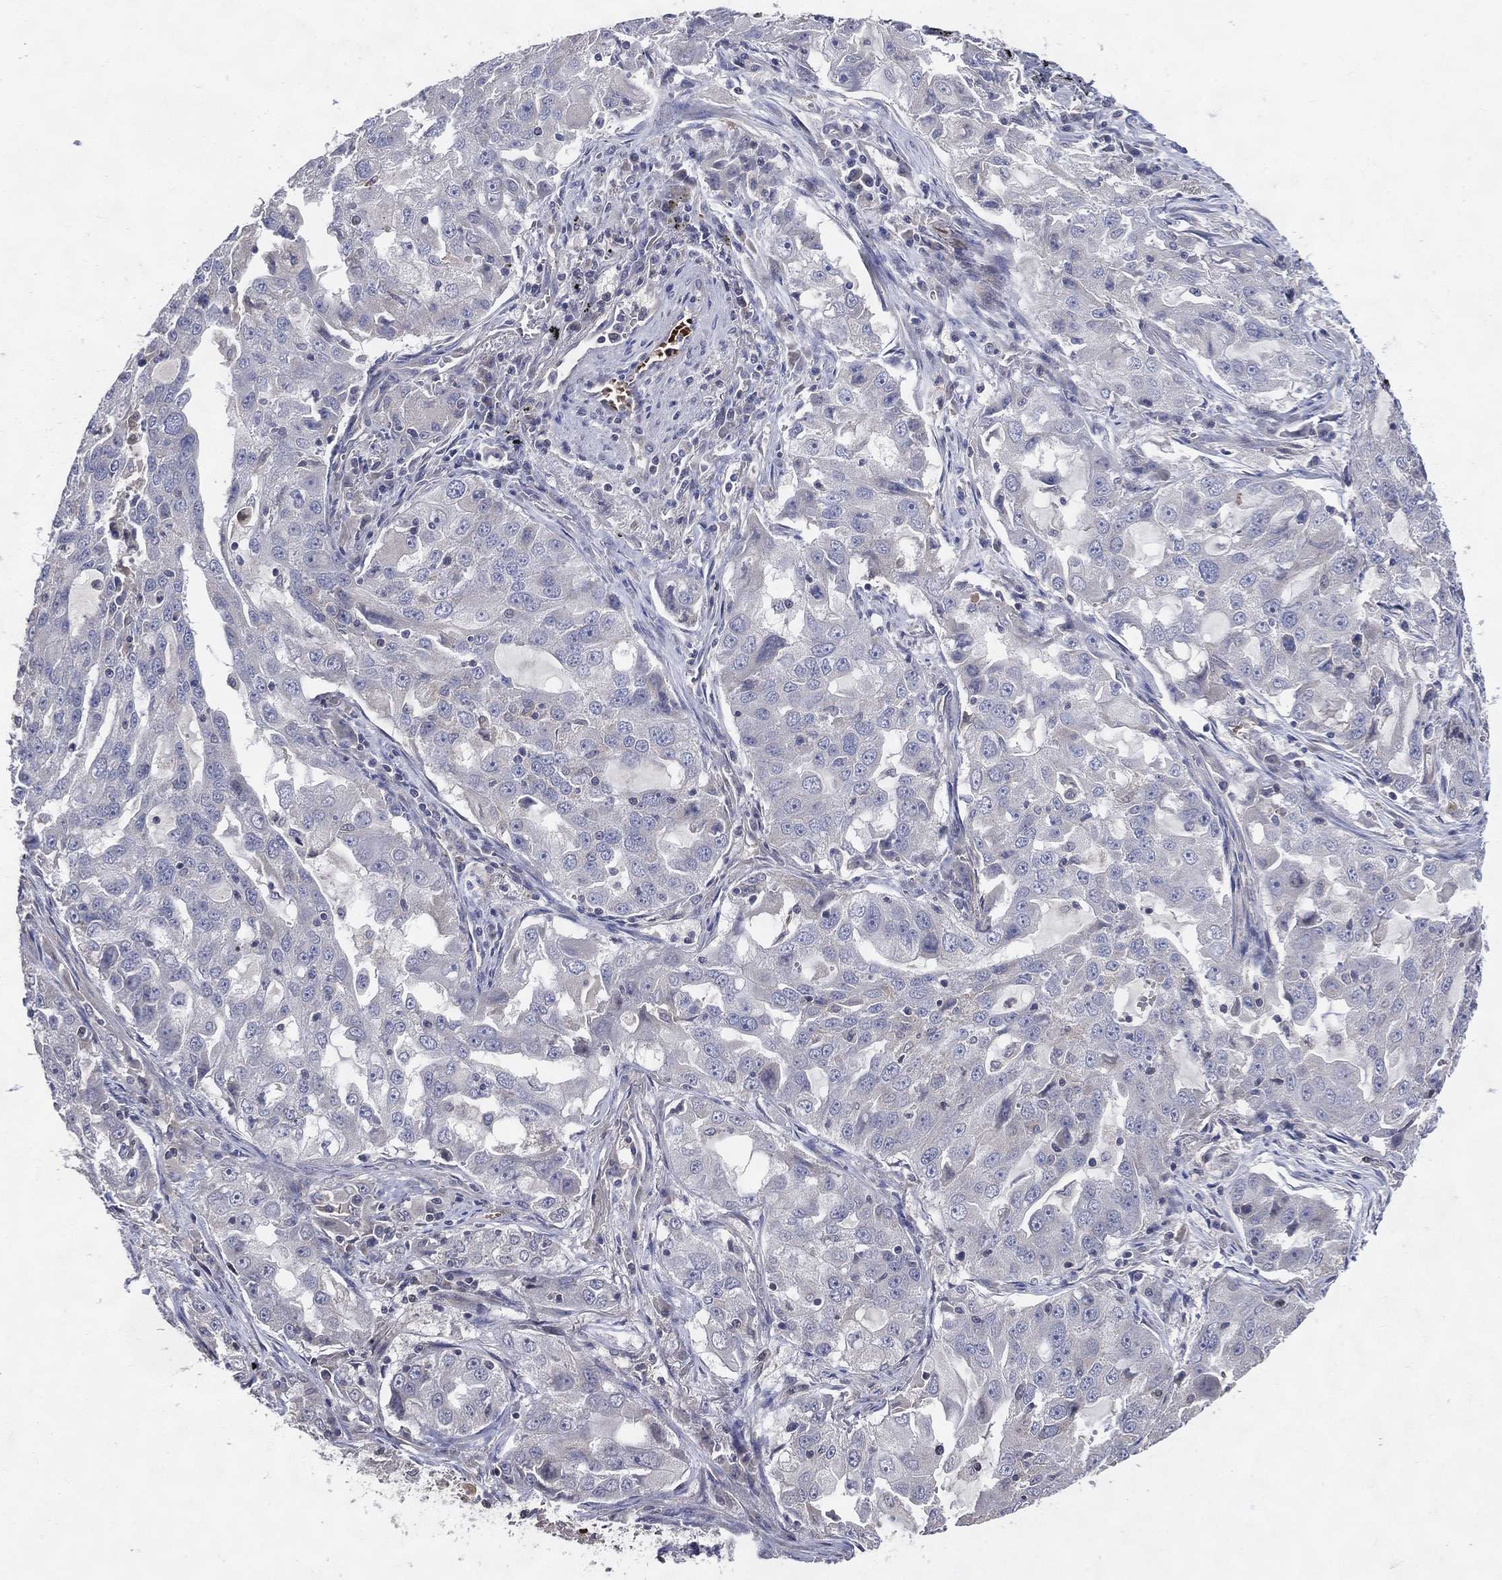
{"staining": {"intensity": "negative", "quantity": "none", "location": "none"}, "tissue": "lung cancer", "cell_type": "Tumor cells", "image_type": "cancer", "snomed": [{"axis": "morphology", "description": "Adenocarcinoma, NOS"}, {"axis": "topography", "description": "Lung"}], "caption": "The IHC image has no significant staining in tumor cells of lung adenocarcinoma tissue.", "gene": "DNAH7", "patient": {"sex": "female", "age": 61}}